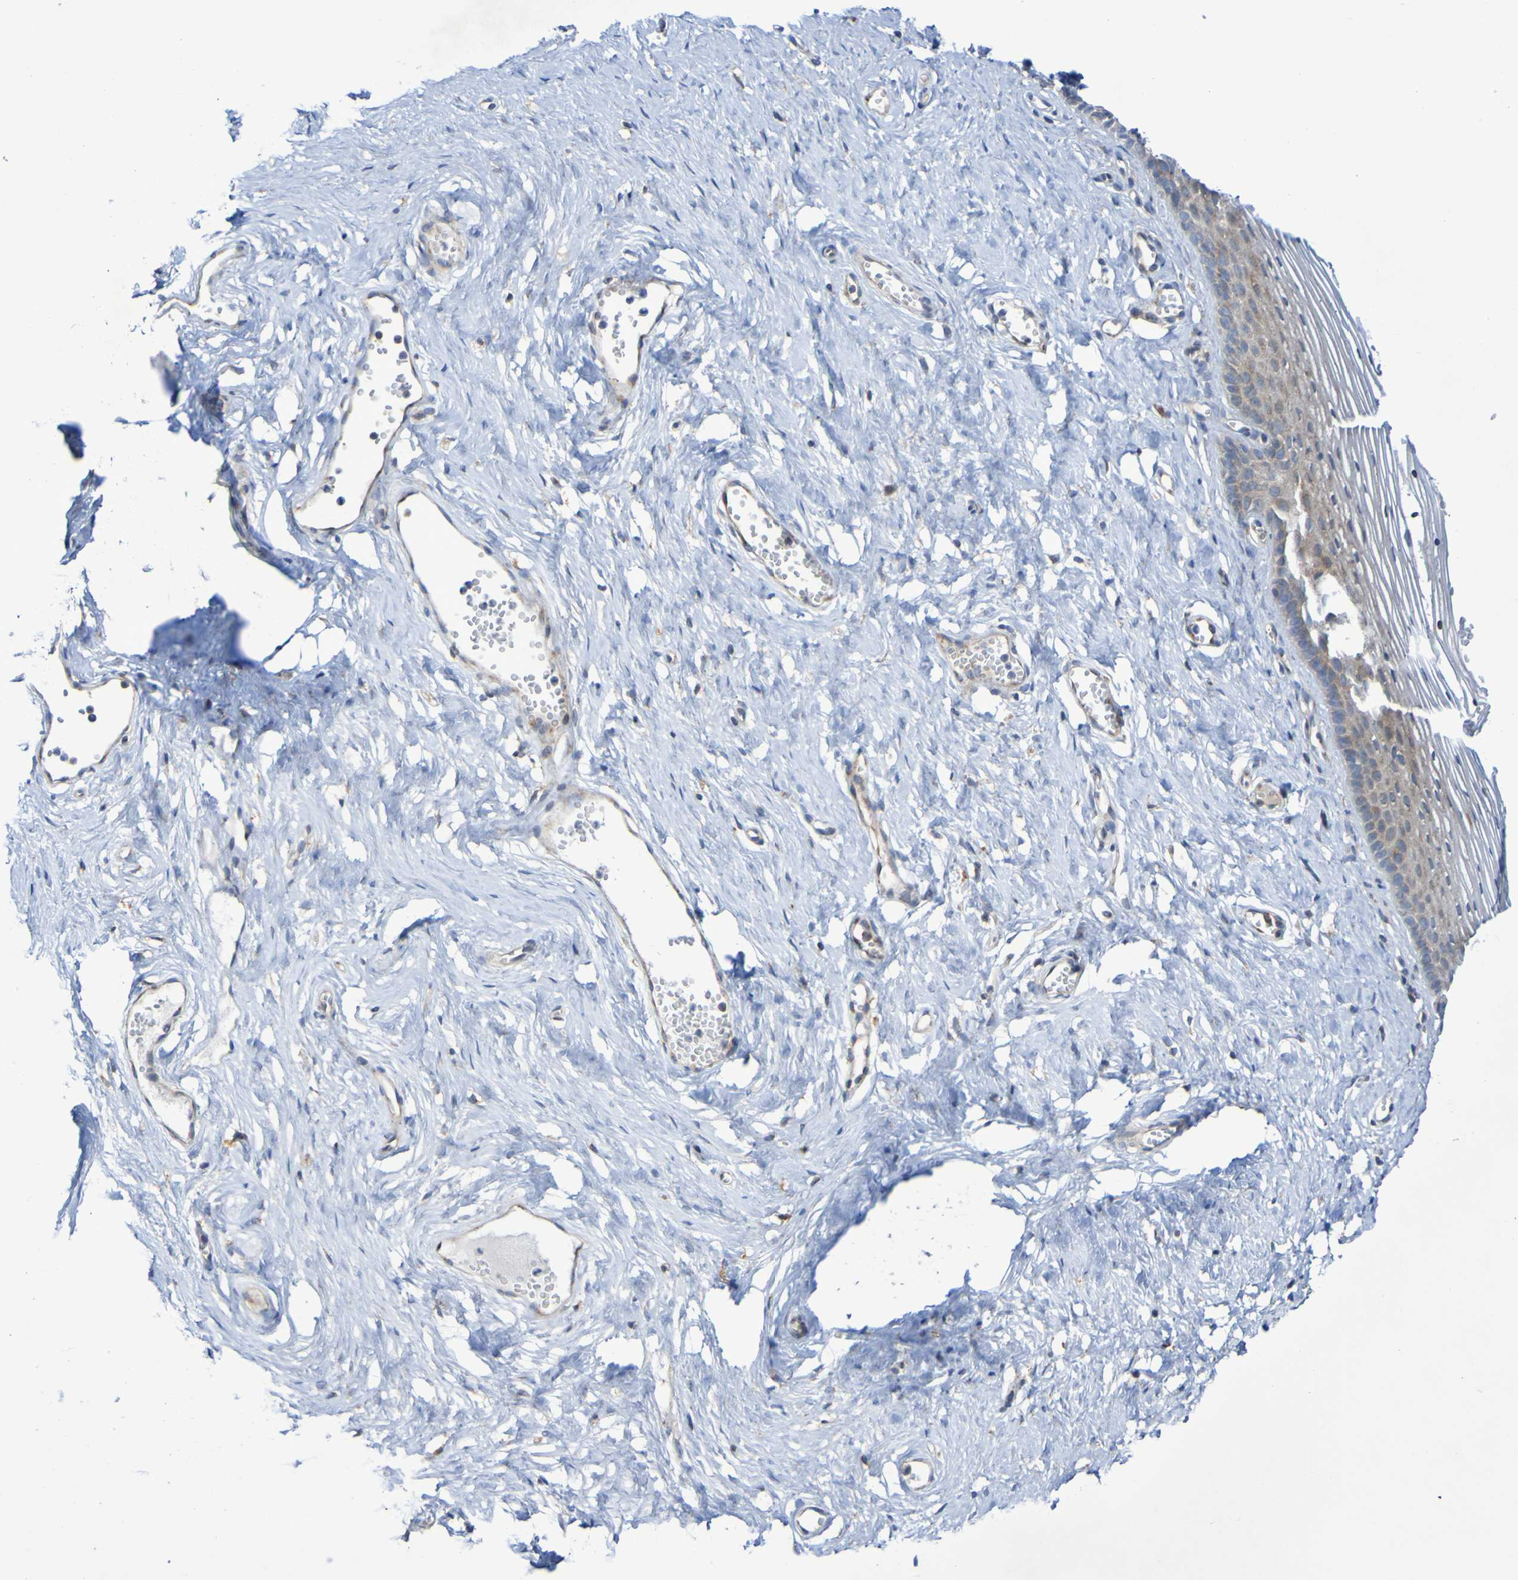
{"staining": {"intensity": "moderate", "quantity": "<25%", "location": "cytoplasmic/membranous"}, "tissue": "vagina", "cell_type": "Squamous epithelial cells", "image_type": "normal", "snomed": [{"axis": "morphology", "description": "Normal tissue, NOS"}, {"axis": "topography", "description": "Vagina"}], "caption": "Immunohistochemical staining of unremarkable vagina shows low levels of moderate cytoplasmic/membranous positivity in approximately <25% of squamous epithelial cells. (DAB IHC with brightfield microscopy, high magnification).", "gene": "LMBRD2", "patient": {"sex": "female", "age": 32}}